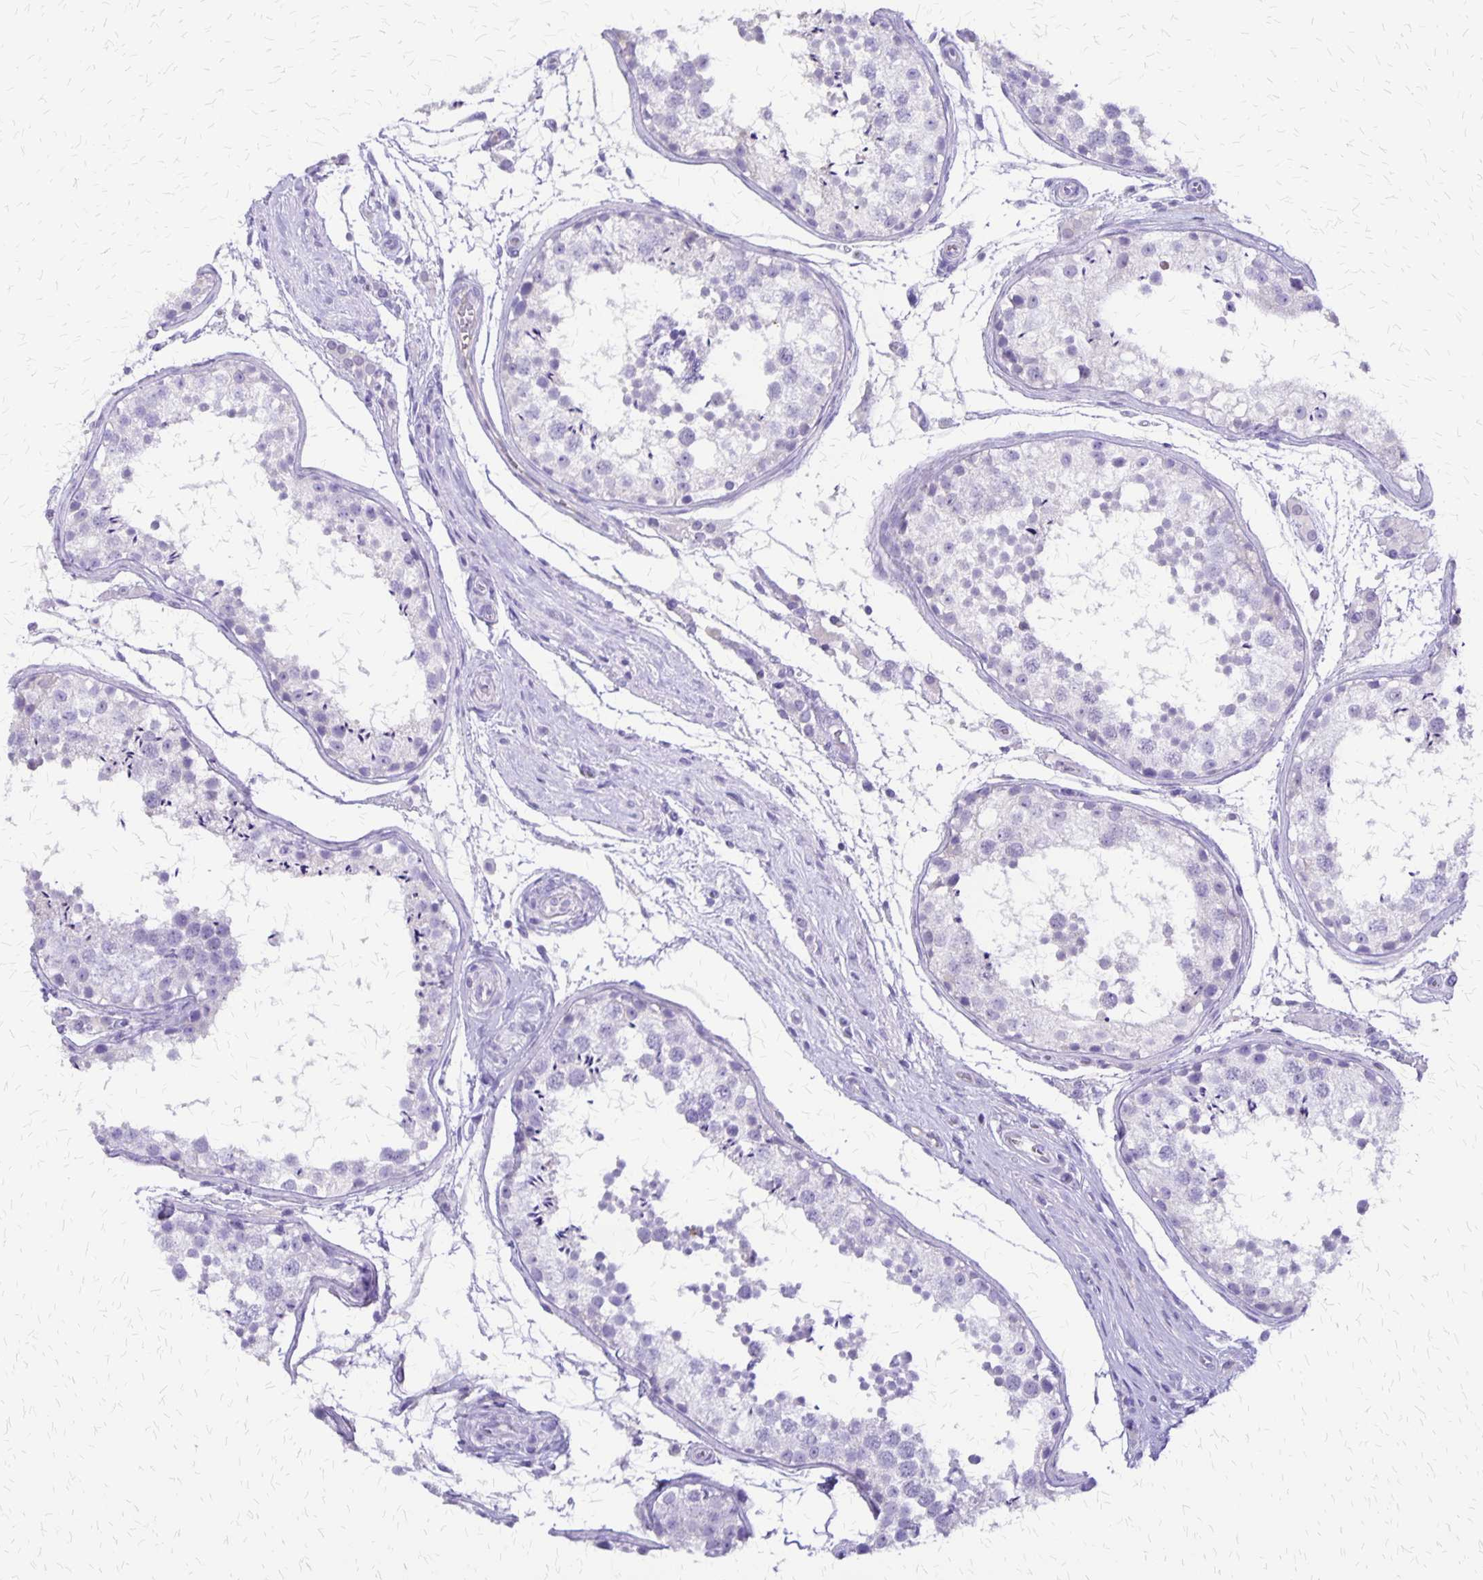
{"staining": {"intensity": "negative", "quantity": "none", "location": "none"}, "tissue": "testis", "cell_type": "Cells in seminiferous ducts", "image_type": "normal", "snomed": [{"axis": "morphology", "description": "Normal tissue, NOS"}, {"axis": "morphology", "description": "Seminoma, NOS"}, {"axis": "topography", "description": "Testis"}], "caption": "This is a image of immunohistochemistry (IHC) staining of benign testis, which shows no positivity in cells in seminiferous ducts. (DAB IHC with hematoxylin counter stain).", "gene": "SI", "patient": {"sex": "male", "age": 29}}